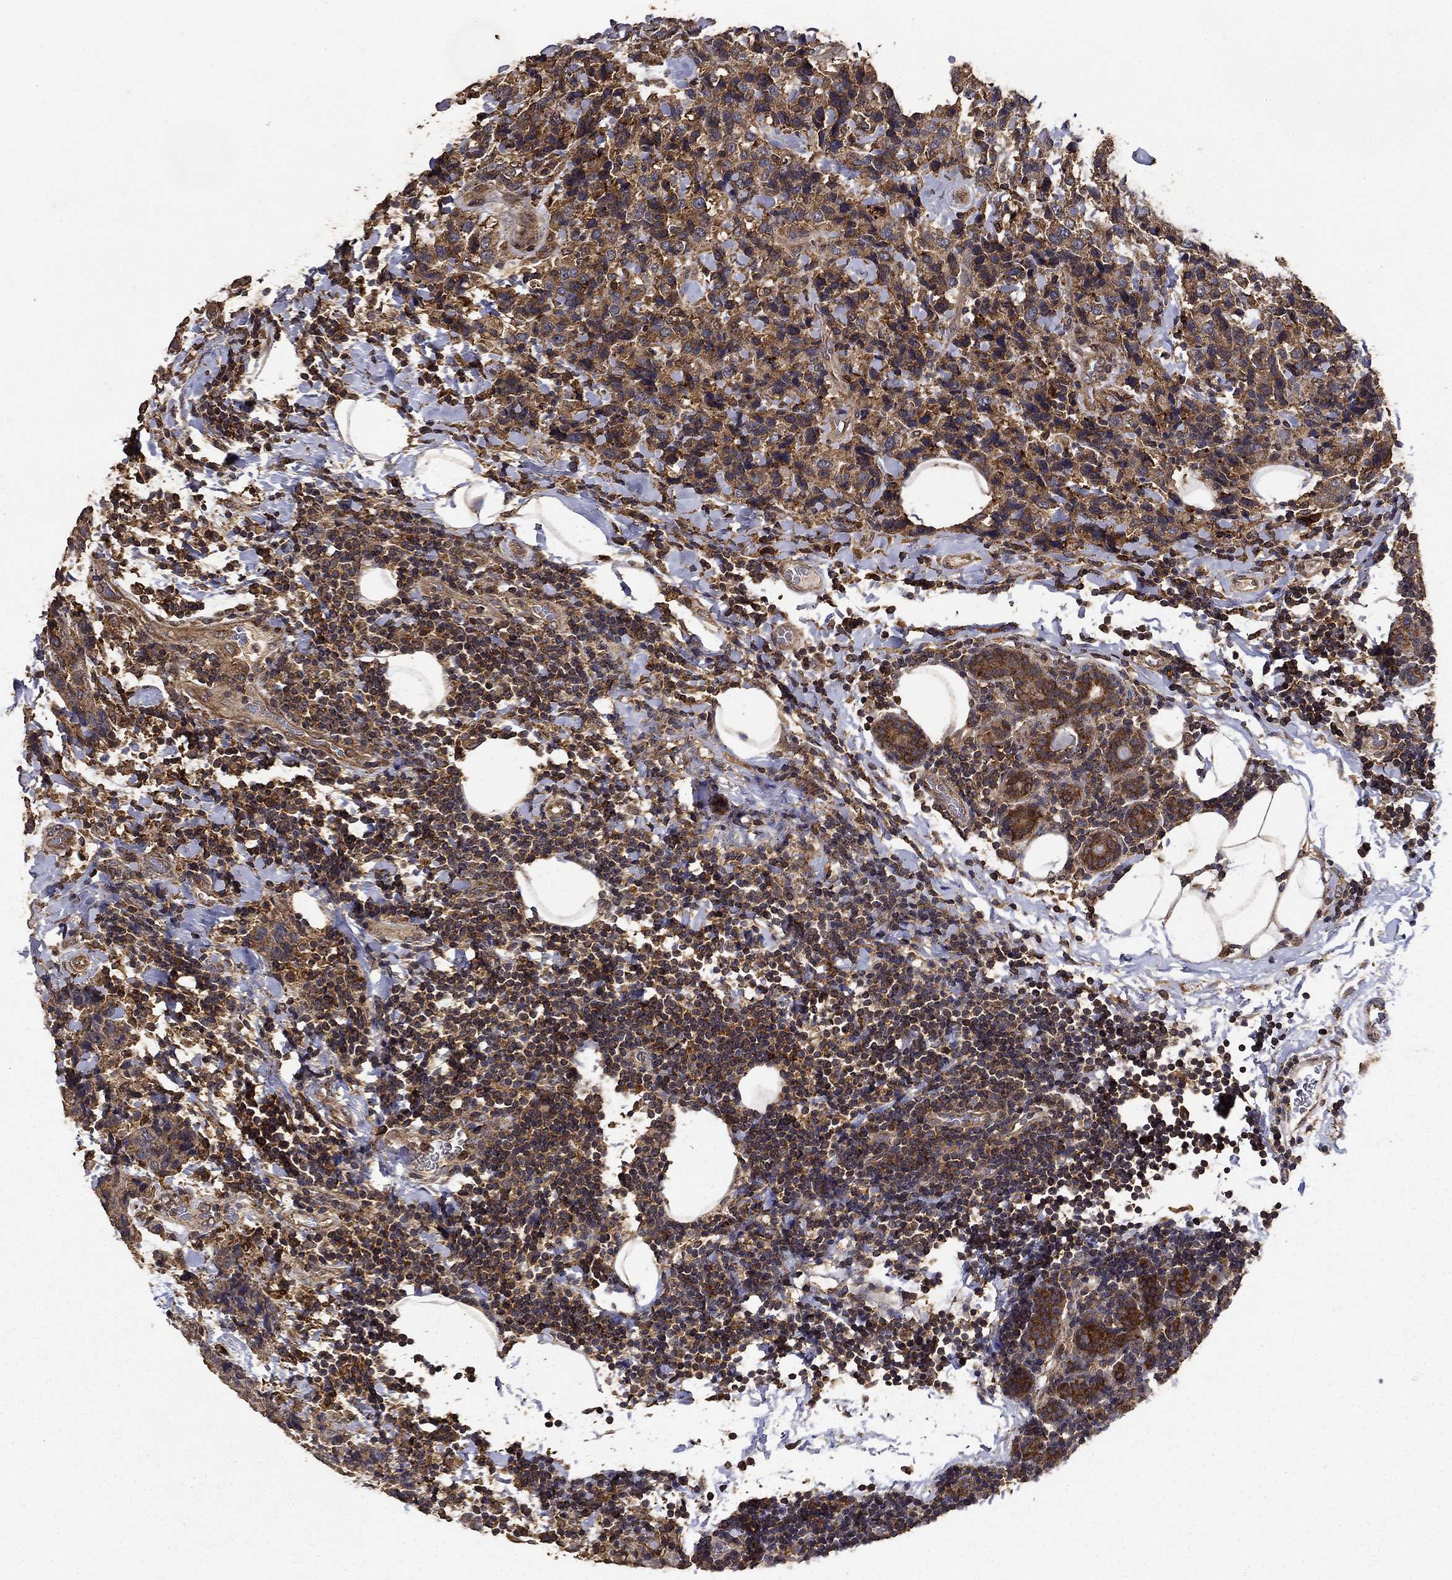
{"staining": {"intensity": "moderate", "quantity": "25%-75%", "location": "cytoplasmic/membranous"}, "tissue": "breast cancer", "cell_type": "Tumor cells", "image_type": "cancer", "snomed": [{"axis": "morphology", "description": "Lobular carcinoma"}, {"axis": "topography", "description": "Breast"}], "caption": "Breast lobular carcinoma stained with DAB (3,3'-diaminobenzidine) IHC shows medium levels of moderate cytoplasmic/membranous staining in about 25%-75% of tumor cells. The staining is performed using DAB brown chromogen to label protein expression. The nuclei are counter-stained blue using hematoxylin.", "gene": "IFRD1", "patient": {"sex": "female", "age": 59}}